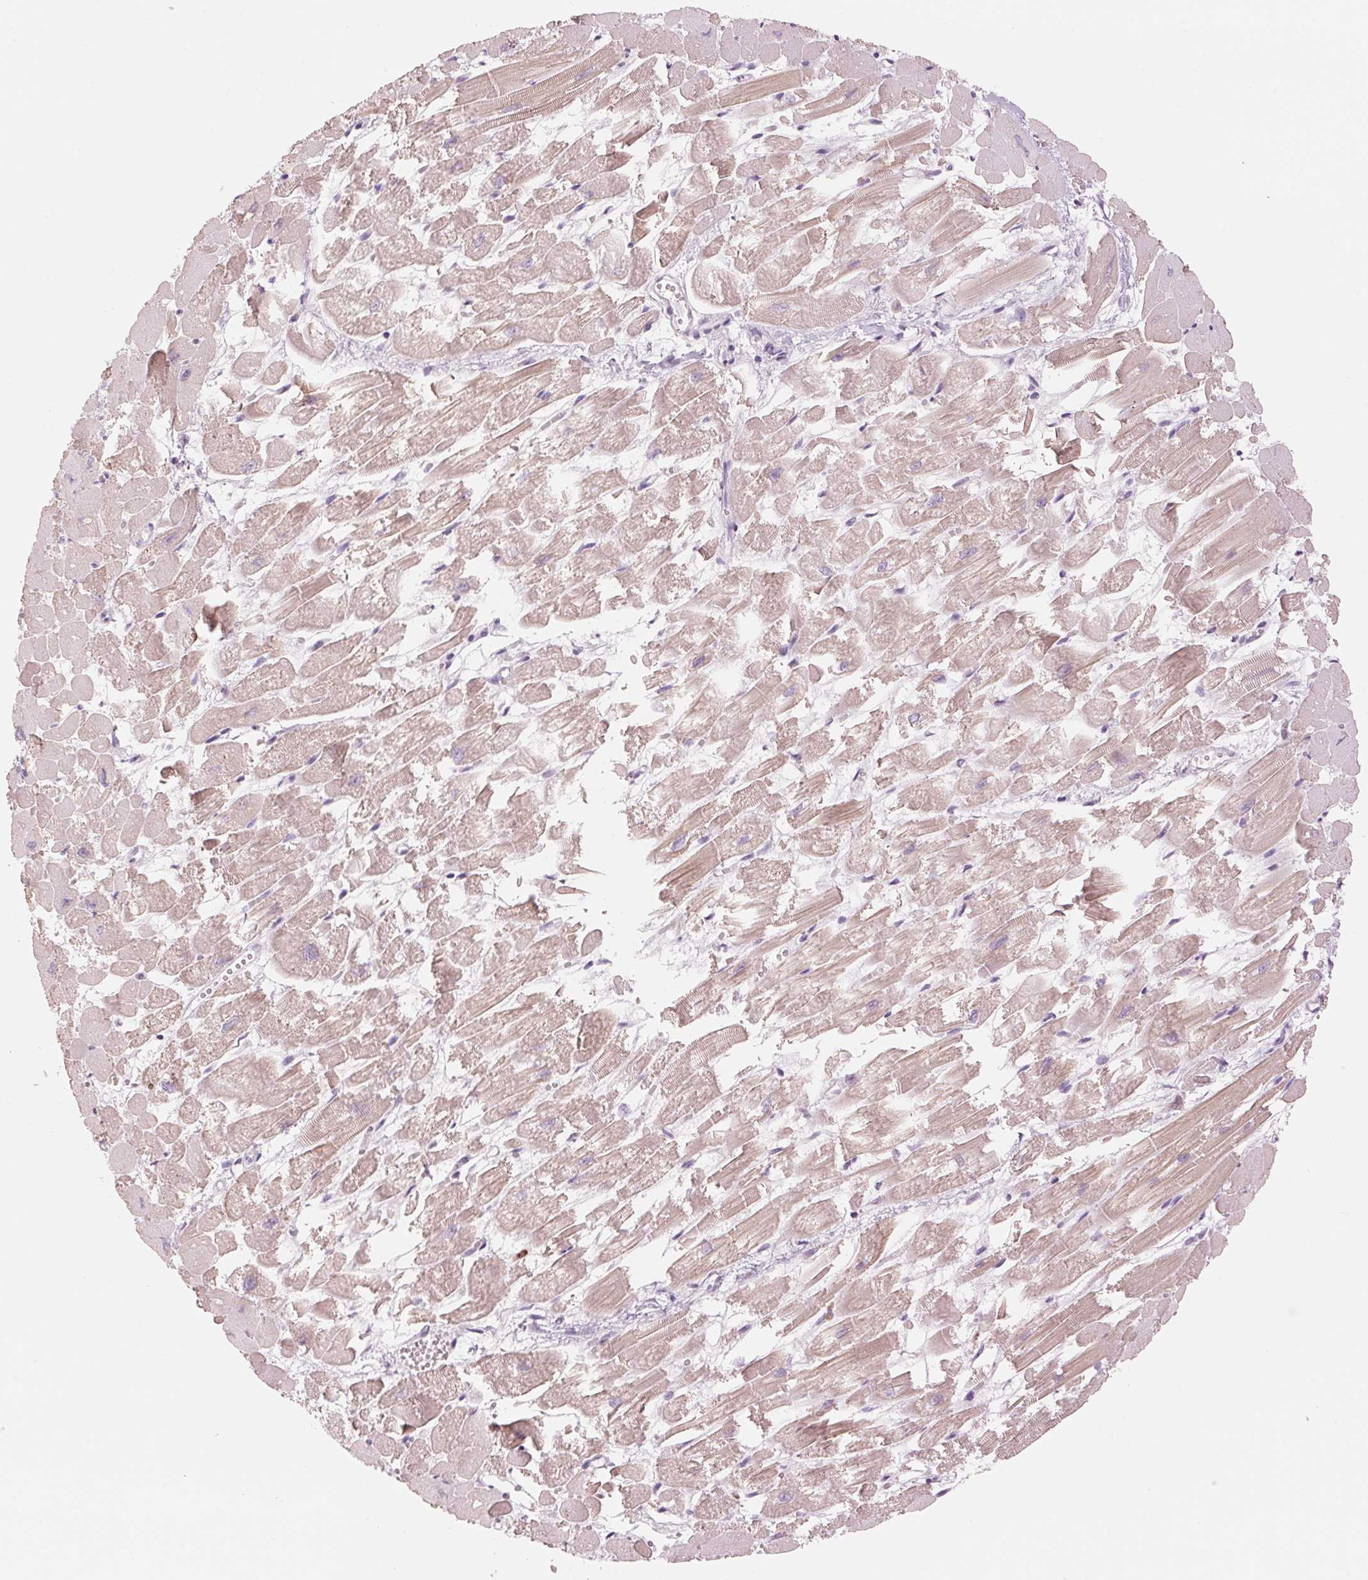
{"staining": {"intensity": "weak", "quantity": "25%-75%", "location": "cytoplasmic/membranous"}, "tissue": "heart muscle", "cell_type": "Cardiomyocytes", "image_type": "normal", "snomed": [{"axis": "morphology", "description": "Normal tissue, NOS"}, {"axis": "topography", "description": "Heart"}], "caption": "Weak cytoplasmic/membranous protein staining is appreciated in approximately 25%-75% of cardiomyocytes in heart muscle. (Brightfield microscopy of DAB IHC at high magnification).", "gene": "KLK7", "patient": {"sex": "female", "age": 52}}